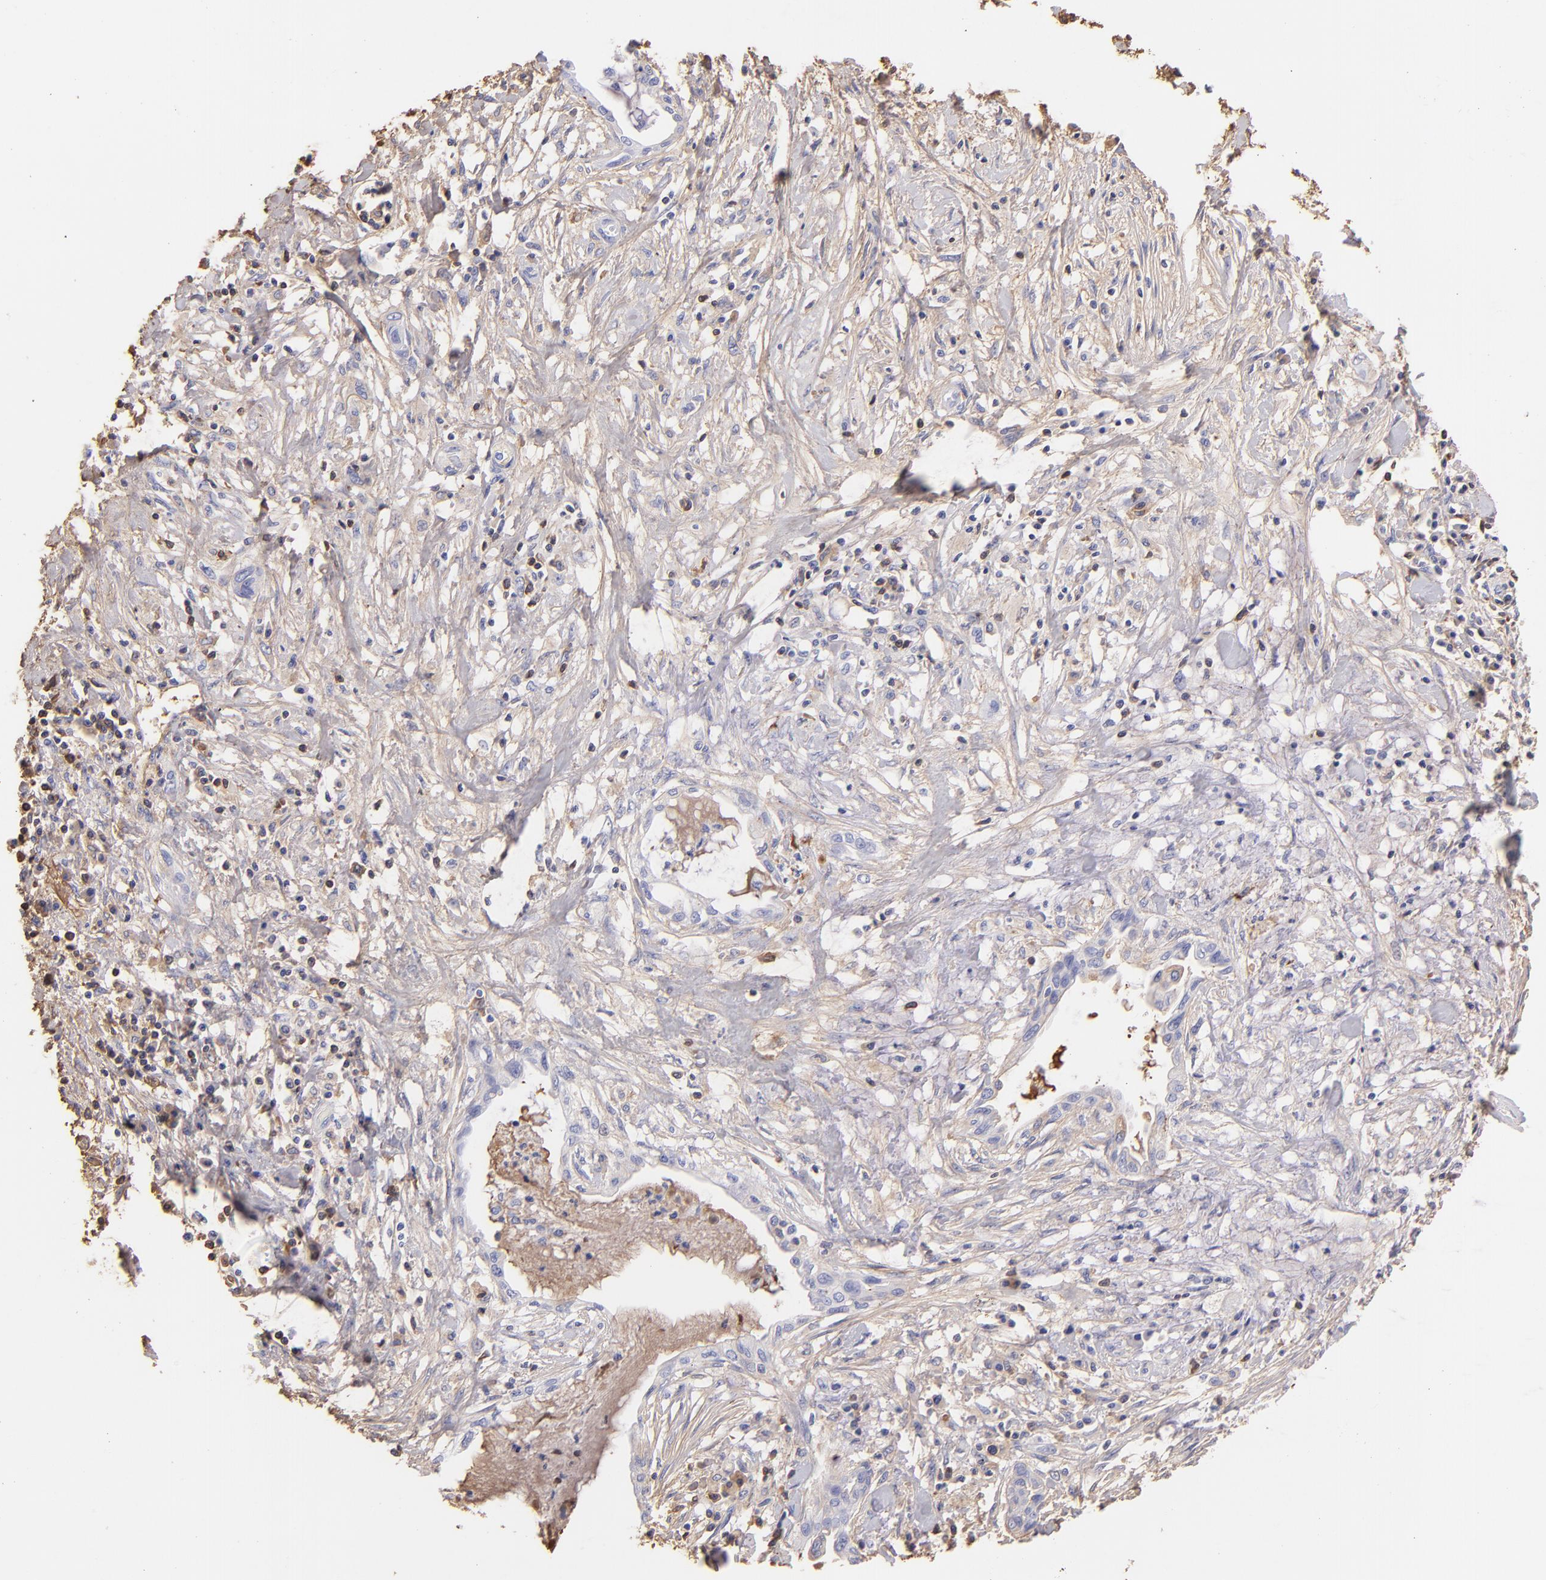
{"staining": {"intensity": "weak", "quantity": ">75%", "location": "cytoplasmic/membranous"}, "tissue": "pancreatic cancer", "cell_type": "Tumor cells", "image_type": "cancer", "snomed": [{"axis": "morphology", "description": "Adenocarcinoma, NOS"}, {"axis": "topography", "description": "Pancreas"}], "caption": "Weak cytoplasmic/membranous staining is identified in approximately >75% of tumor cells in pancreatic cancer (adenocarcinoma). The staining was performed using DAB to visualize the protein expression in brown, while the nuclei were stained in blue with hematoxylin (Magnification: 20x).", "gene": "FGB", "patient": {"sex": "female", "age": 64}}